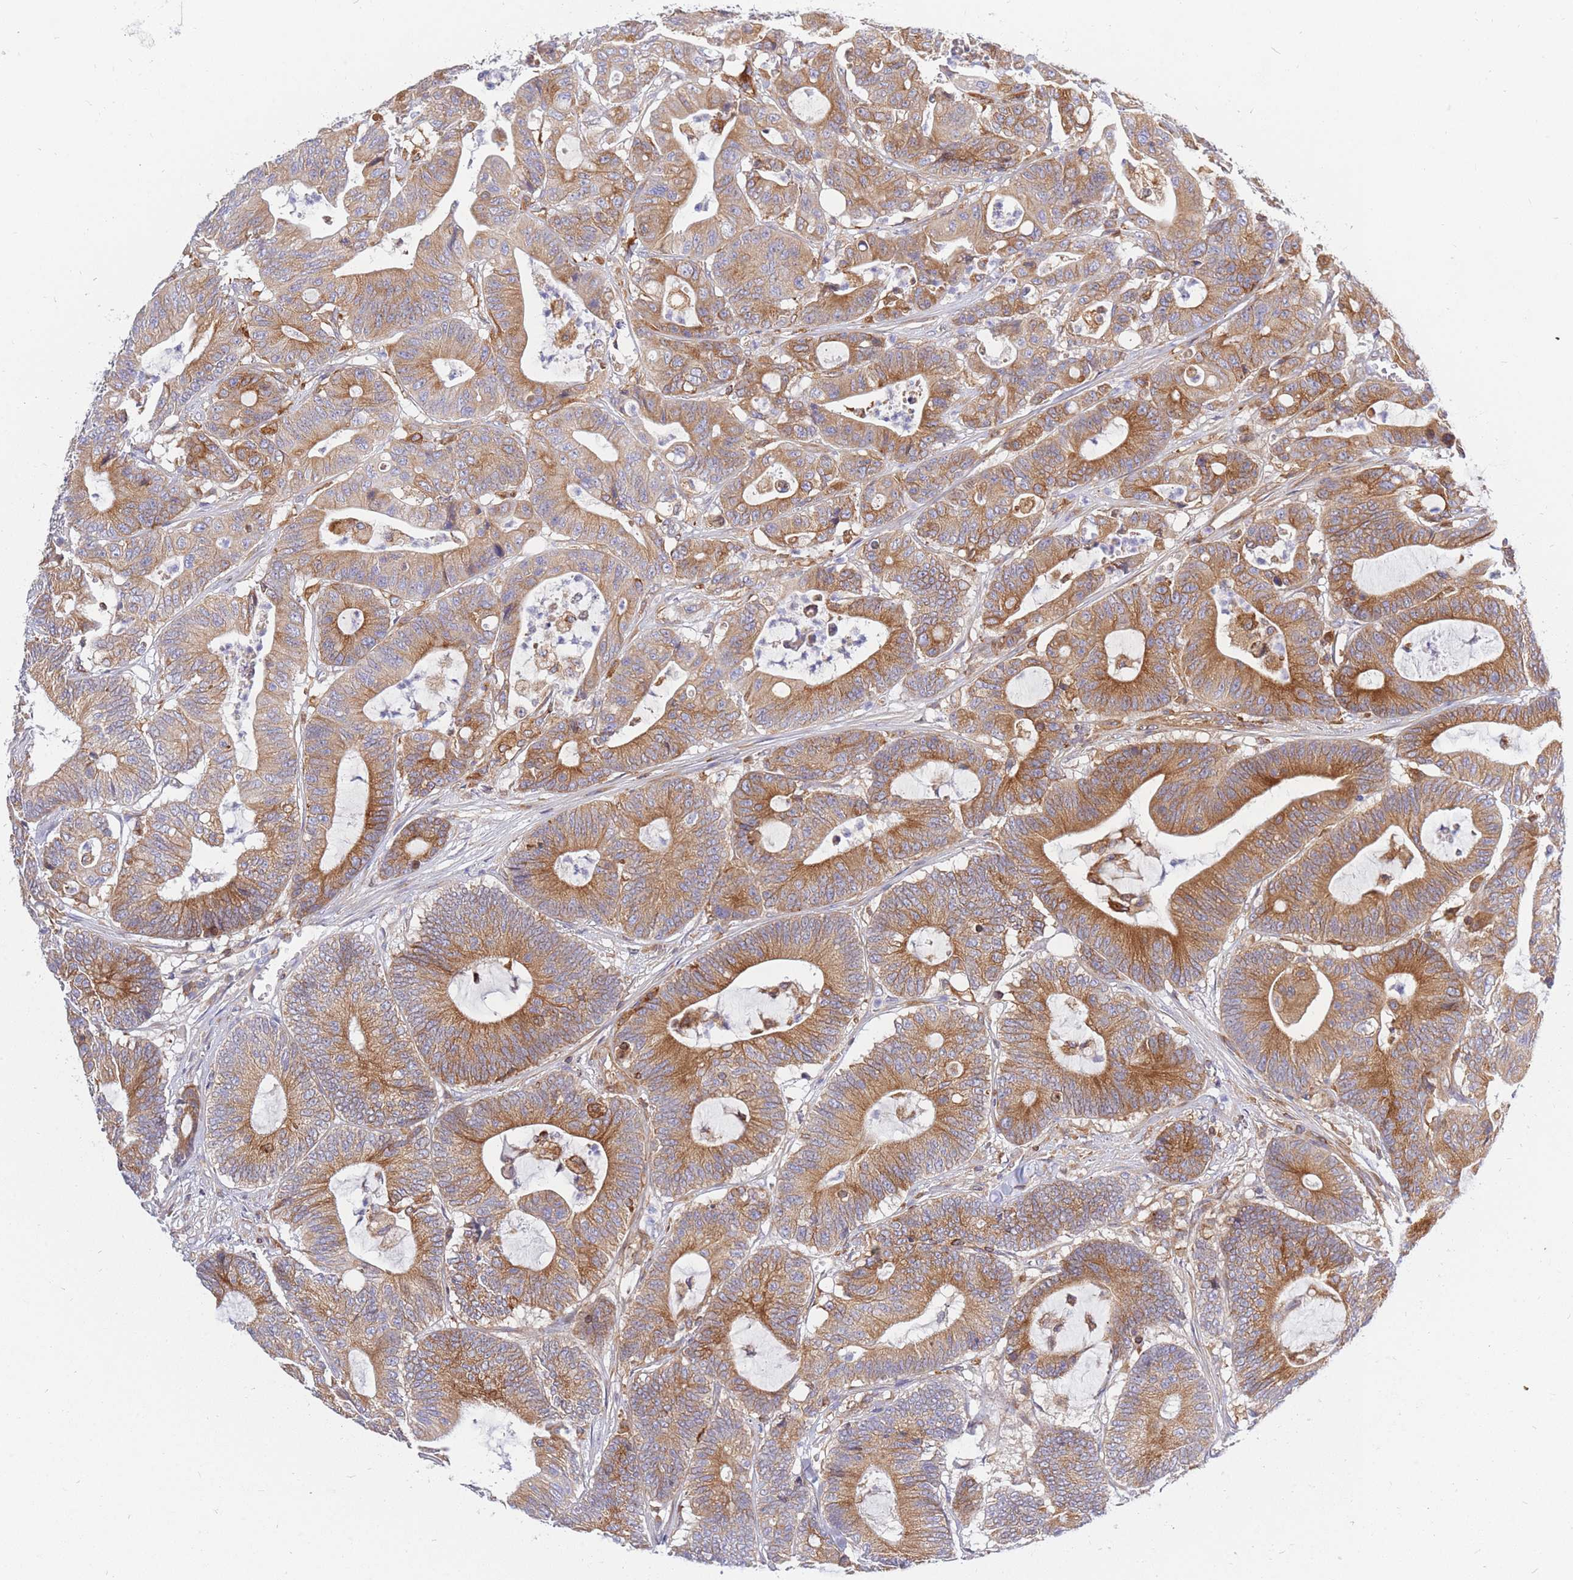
{"staining": {"intensity": "moderate", "quantity": ">75%", "location": "cytoplasmic/membranous"}, "tissue": "colorectal cancer", "cell_type": "Tumor cells", "image_type": "cancer", "snomed": [{"axis": "morphology", "description": "Adenocarcinoma, NOS"}, {"axis": "topography", "description": "Colon"}], "caption": "Colorectal cancer (adenocarcinoma) stained for a protein (brown) shows moderate cytoplasmic/membranous positive expression in approximately >75% of tumor cells.", "gene": "REM1", "patient": {"sex": "female", "age": 84}}